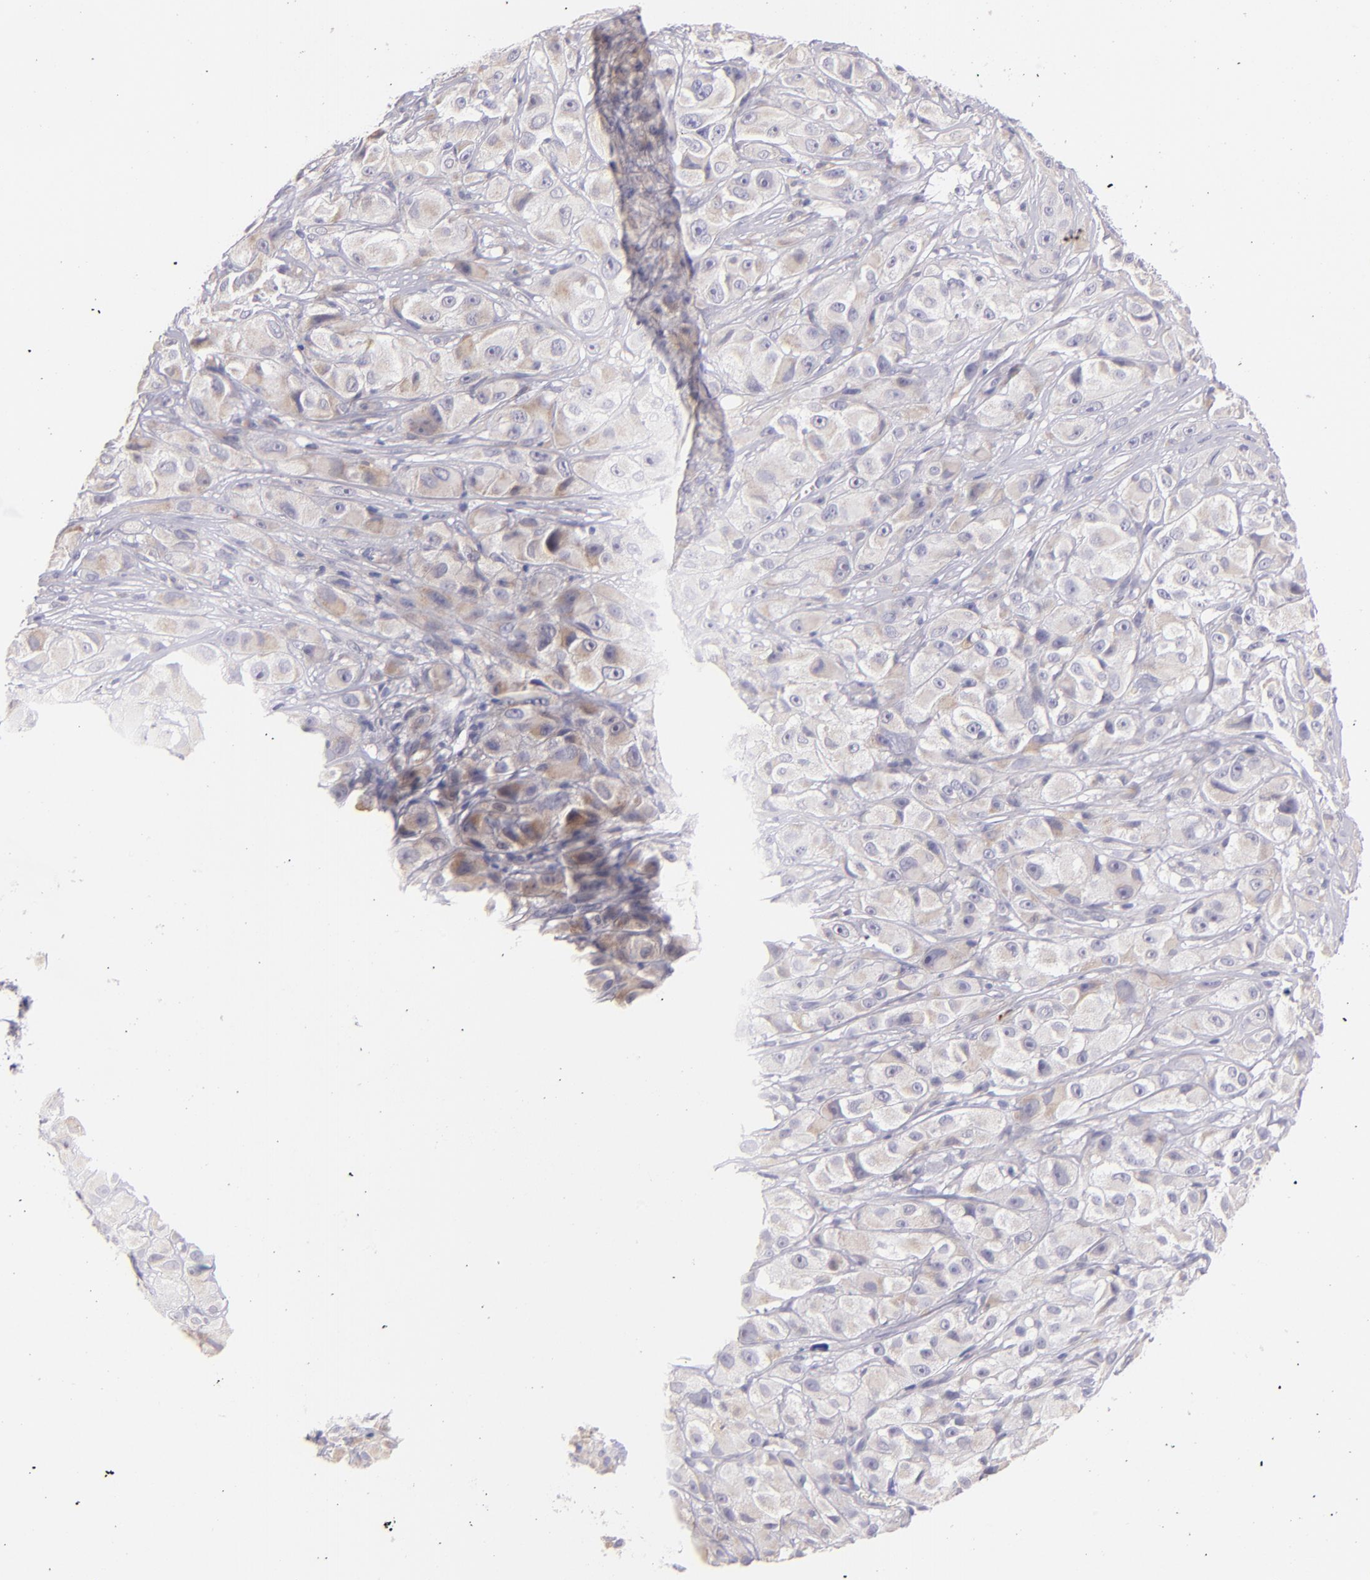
{"staining": {"intensity": "weak", "quantity": ">75%", "location": "cytoplasmic/membranous"}, "tissue": "melanoma", "cell_type": "Tumor cells", "image_type": "cancer", "snomed": [{"axis": "morphology", "description": "Malignant melanoma, NOS"}, {"axis": "topography", "description": "Skin"}], "caption": "This micrograph reveals immunohistochemistry staining of human melanoma, with low weak cytoplasmic/membranous positivity in about >75% of tumor cells.", "gene": "SH2D4A", "patient": {"sex": "male", "age": 56}}